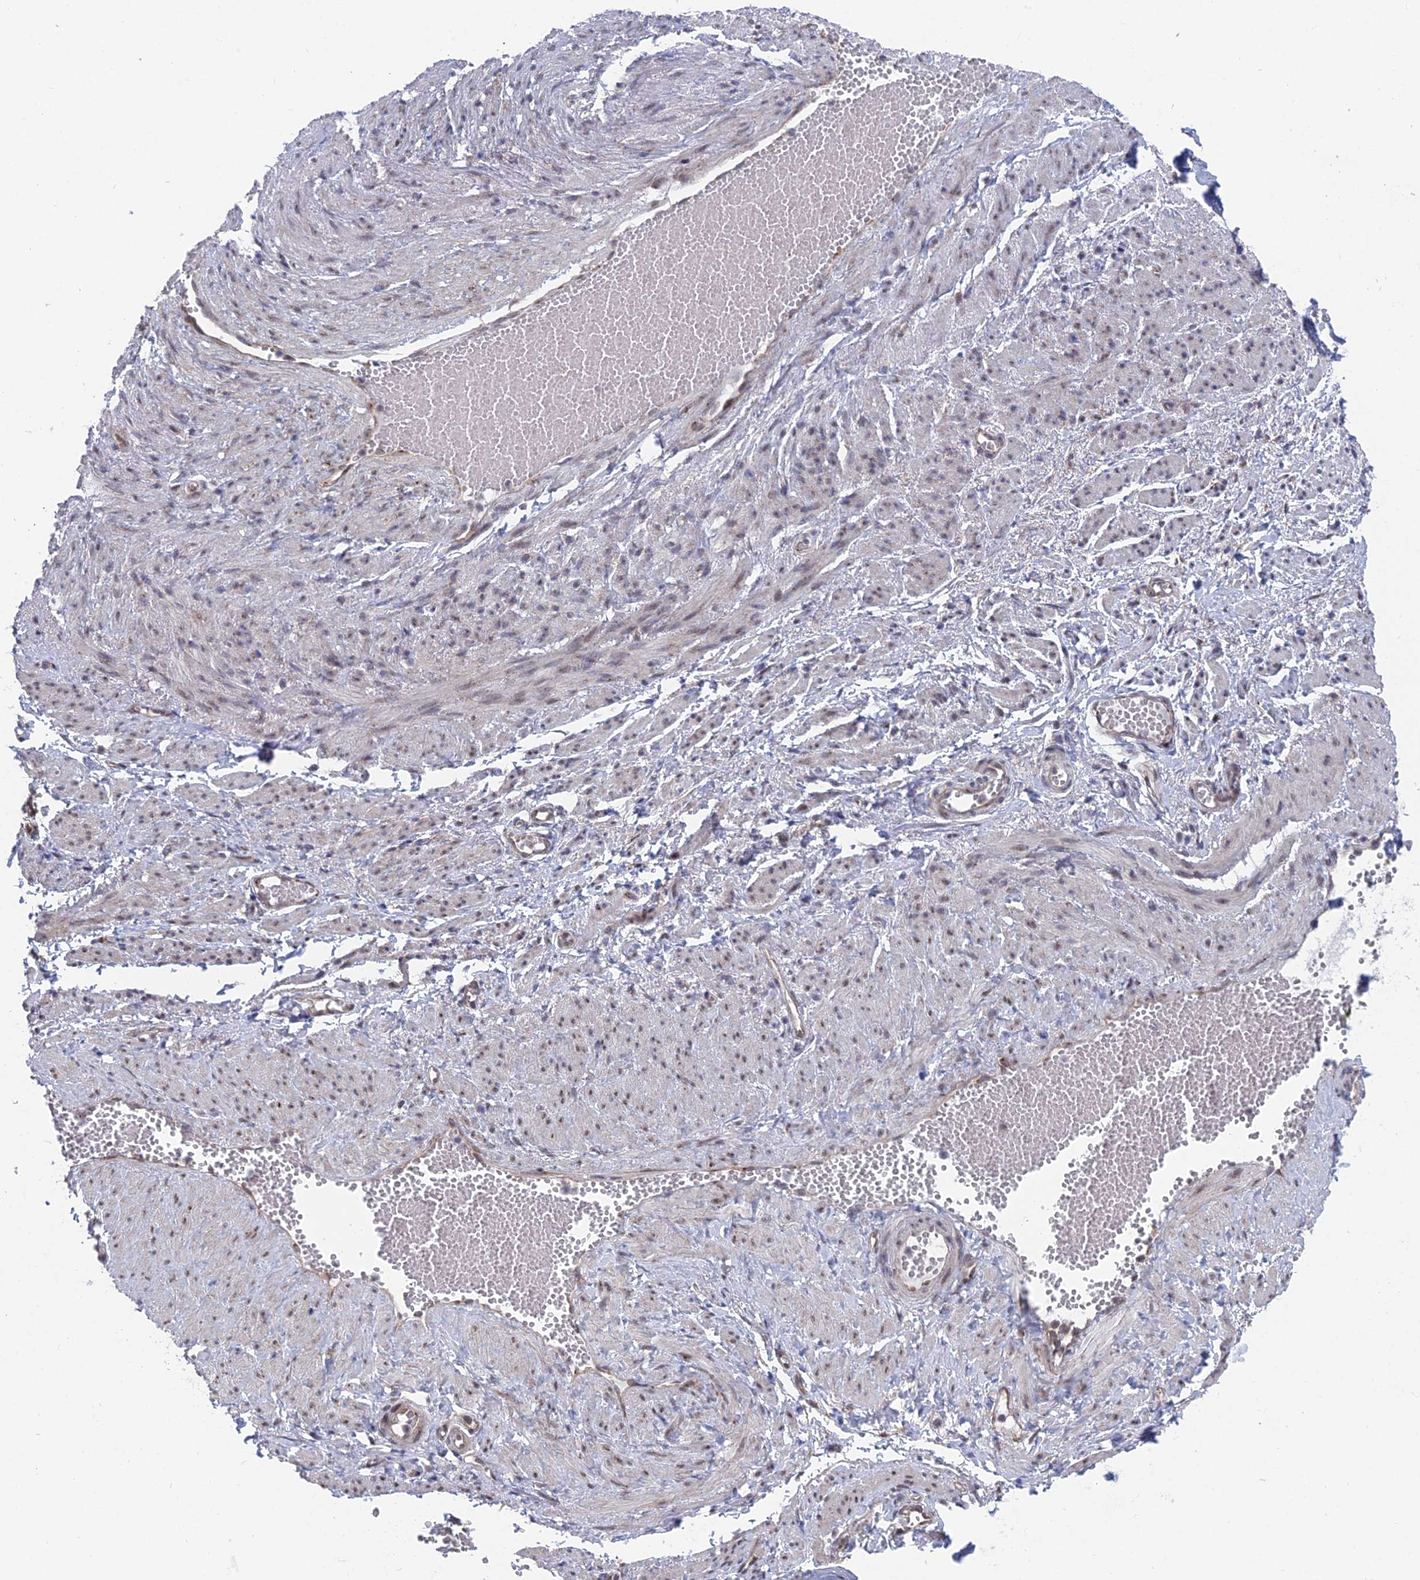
{"staining": {"intensity": "negative", "quantity": "none", "location": "none"}, "tissue": "soft tissue", "cell_type": "Fibroblasts", "image_type": "normal", "snomed": [{"axis": "morphology", "description": "Normal tissue, NOS"}, {"axis": "topography", "description": "Smooth muscle"}, {"axis": "topography", "description": "Peripheral nerve tissue"}], "caption": "Protein analysis of normal soft tissue displays no significant expression in fibroblasts.", "gene": "FHIP2A", "patient": {"sex": "female", "age": 39}}